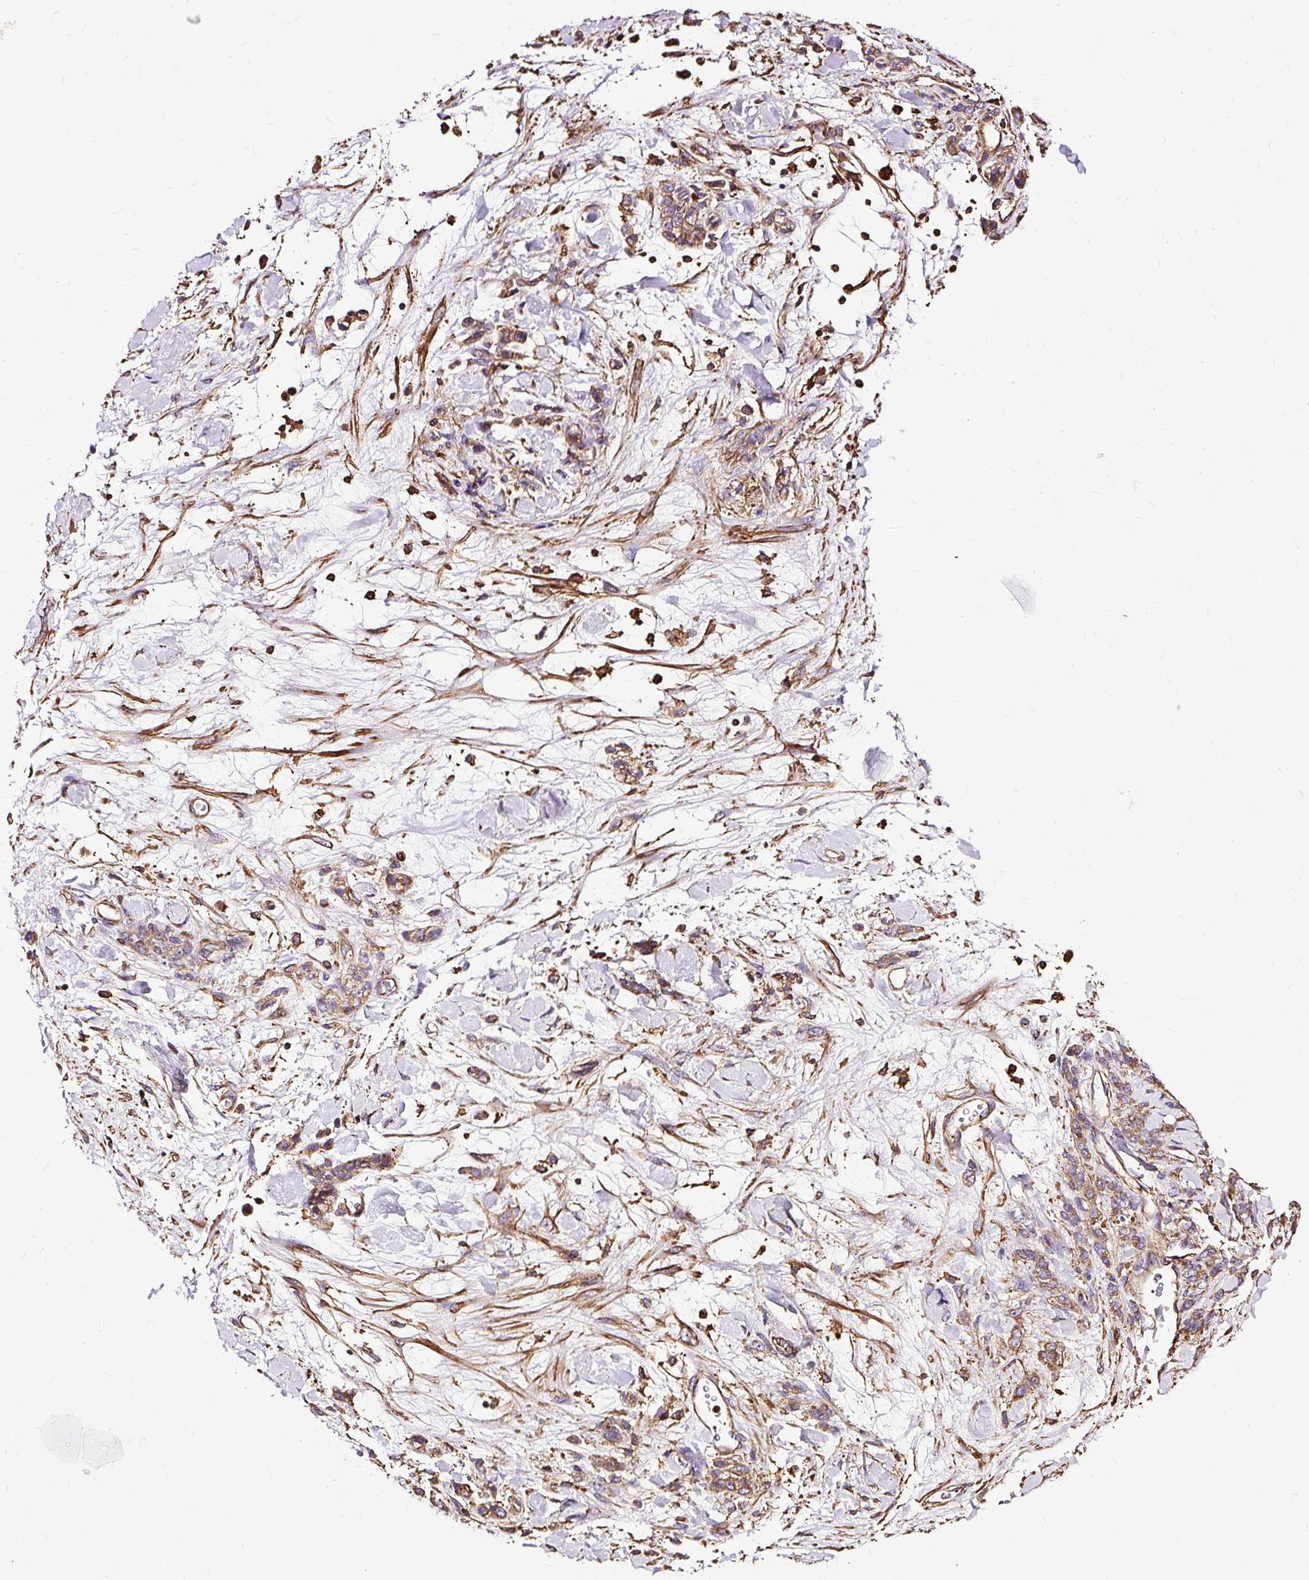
{"staining": {"intensity": "weak", "quantity": ">75%", "location": "cytoplasmic/membranous"}, "tissue": "stomach cancer", "cell_type": "Tumor cells", "image_type": "cancer", "snomed": [{"axis": "morphology", "description": "Normal tissue, NOS"}, {"axis": "morphology", "description": "Adenocarcinoma, NOS"}, {"axis": "topography", "description": "Stomach"}], "caption": "A micrograph of human stomach adenocarcinoma stained for a protein demonstrates weak cytoplasmic/membranous brown staining in tumor cells. Immunohistochemistry stains the protein of interest in brown and the nuclei are stained blue.", "gene": "KLHL11", "patient": {"sex": "male", "age": 82}}